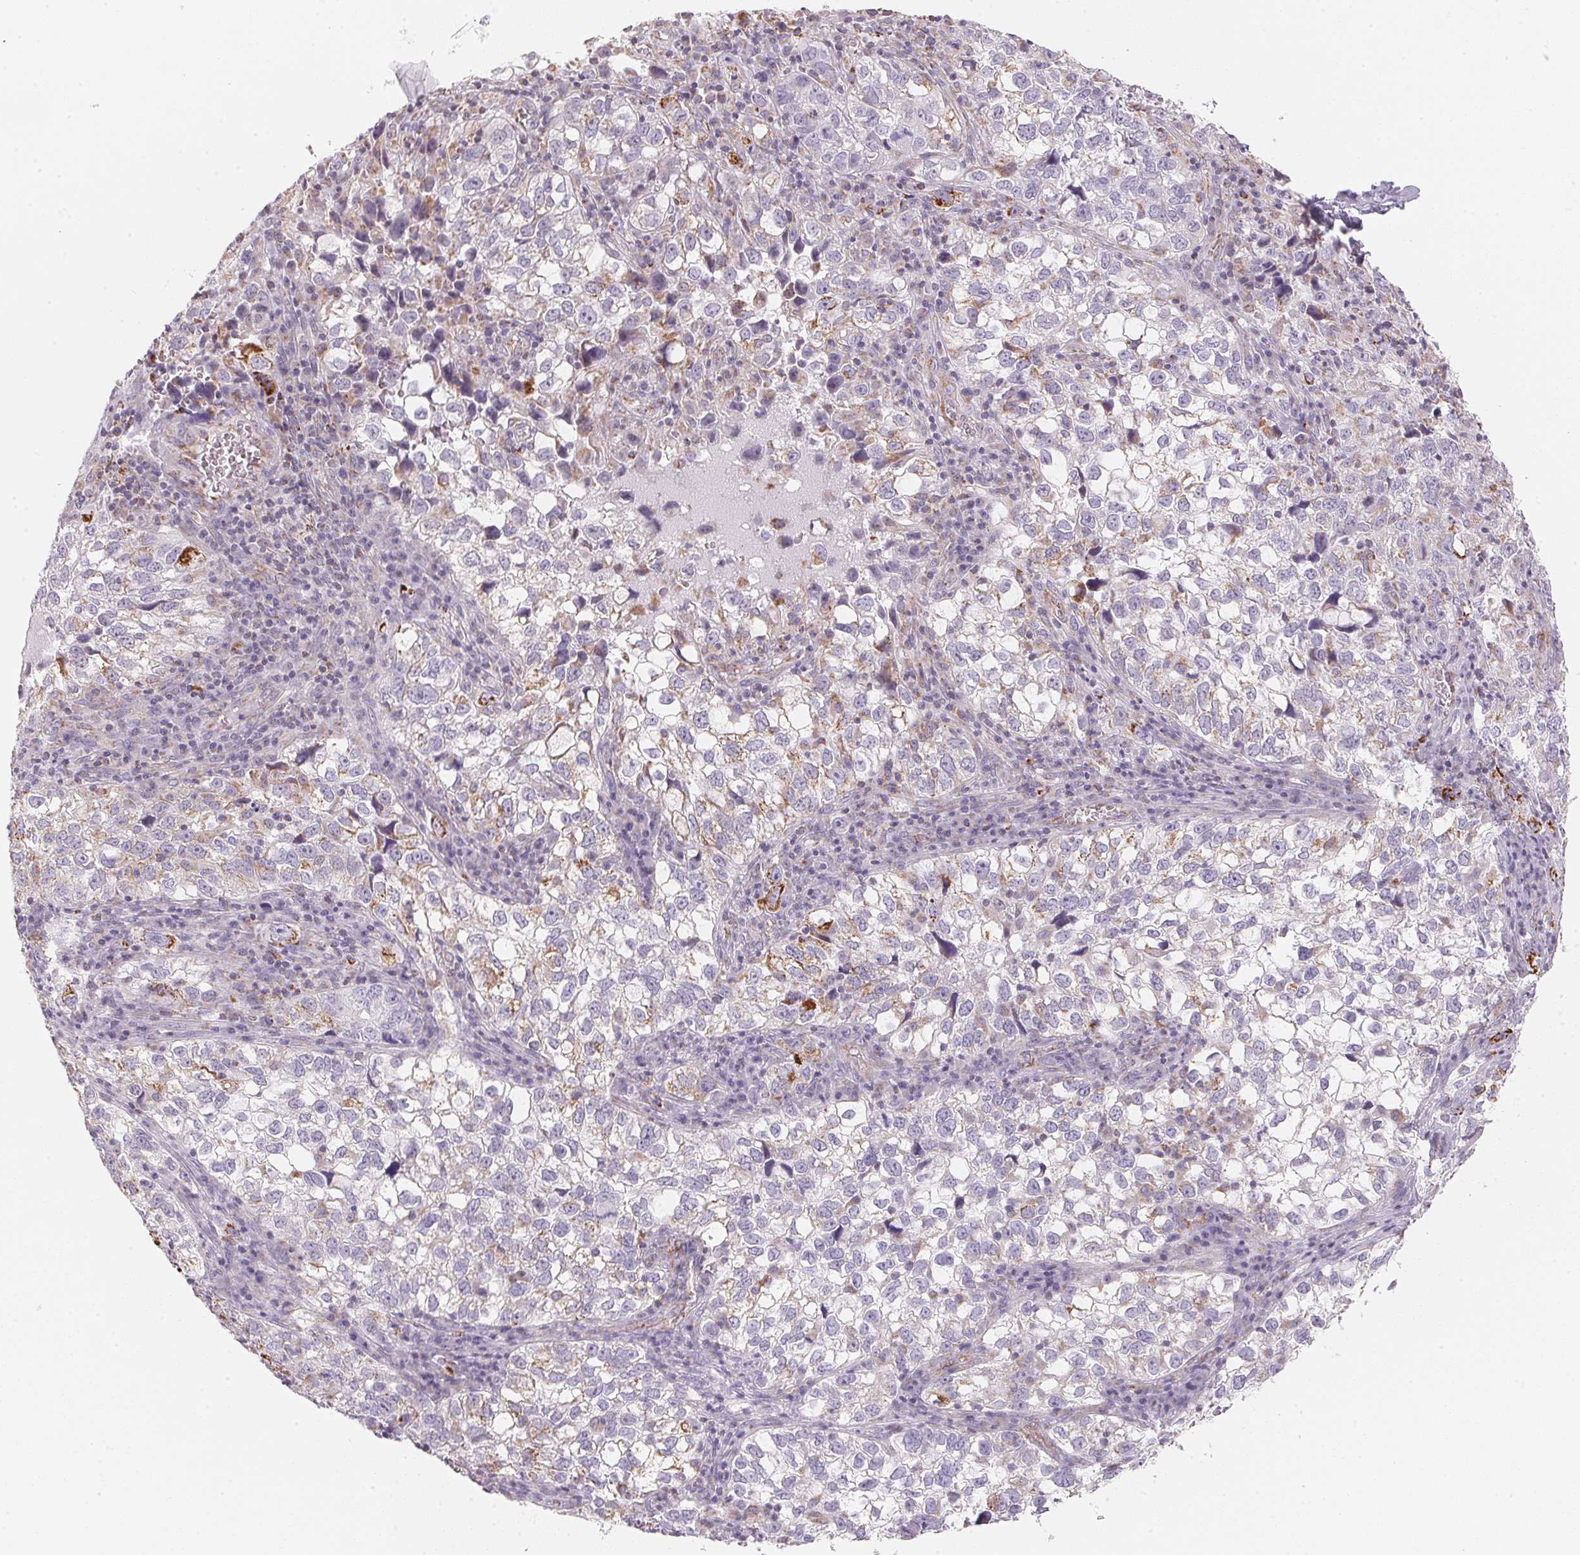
{"staining": {"intensity": "strong", "quantity": "<25%", "location": "cytoplasmic/membranous"}, "tissue": "cervical cancer", "cell_type": "Tumor cells", "image_type": "cancer", "snomed": [{"axis": "morphology", "description": "Squamous cell carcinoma, NOS"}, {"axis": "topography", "description": "Cervix"}], "caption": "IHC histopathology image of cervical cancer (squamous cell carcinoma) stained for a protein (brown), which demonstrates medium levels of strong cytoplasmic/membranous staining in about <25% of tumor cells.", "gene": "GIPC2", "patient": {"sex": "female", "age": 55}}